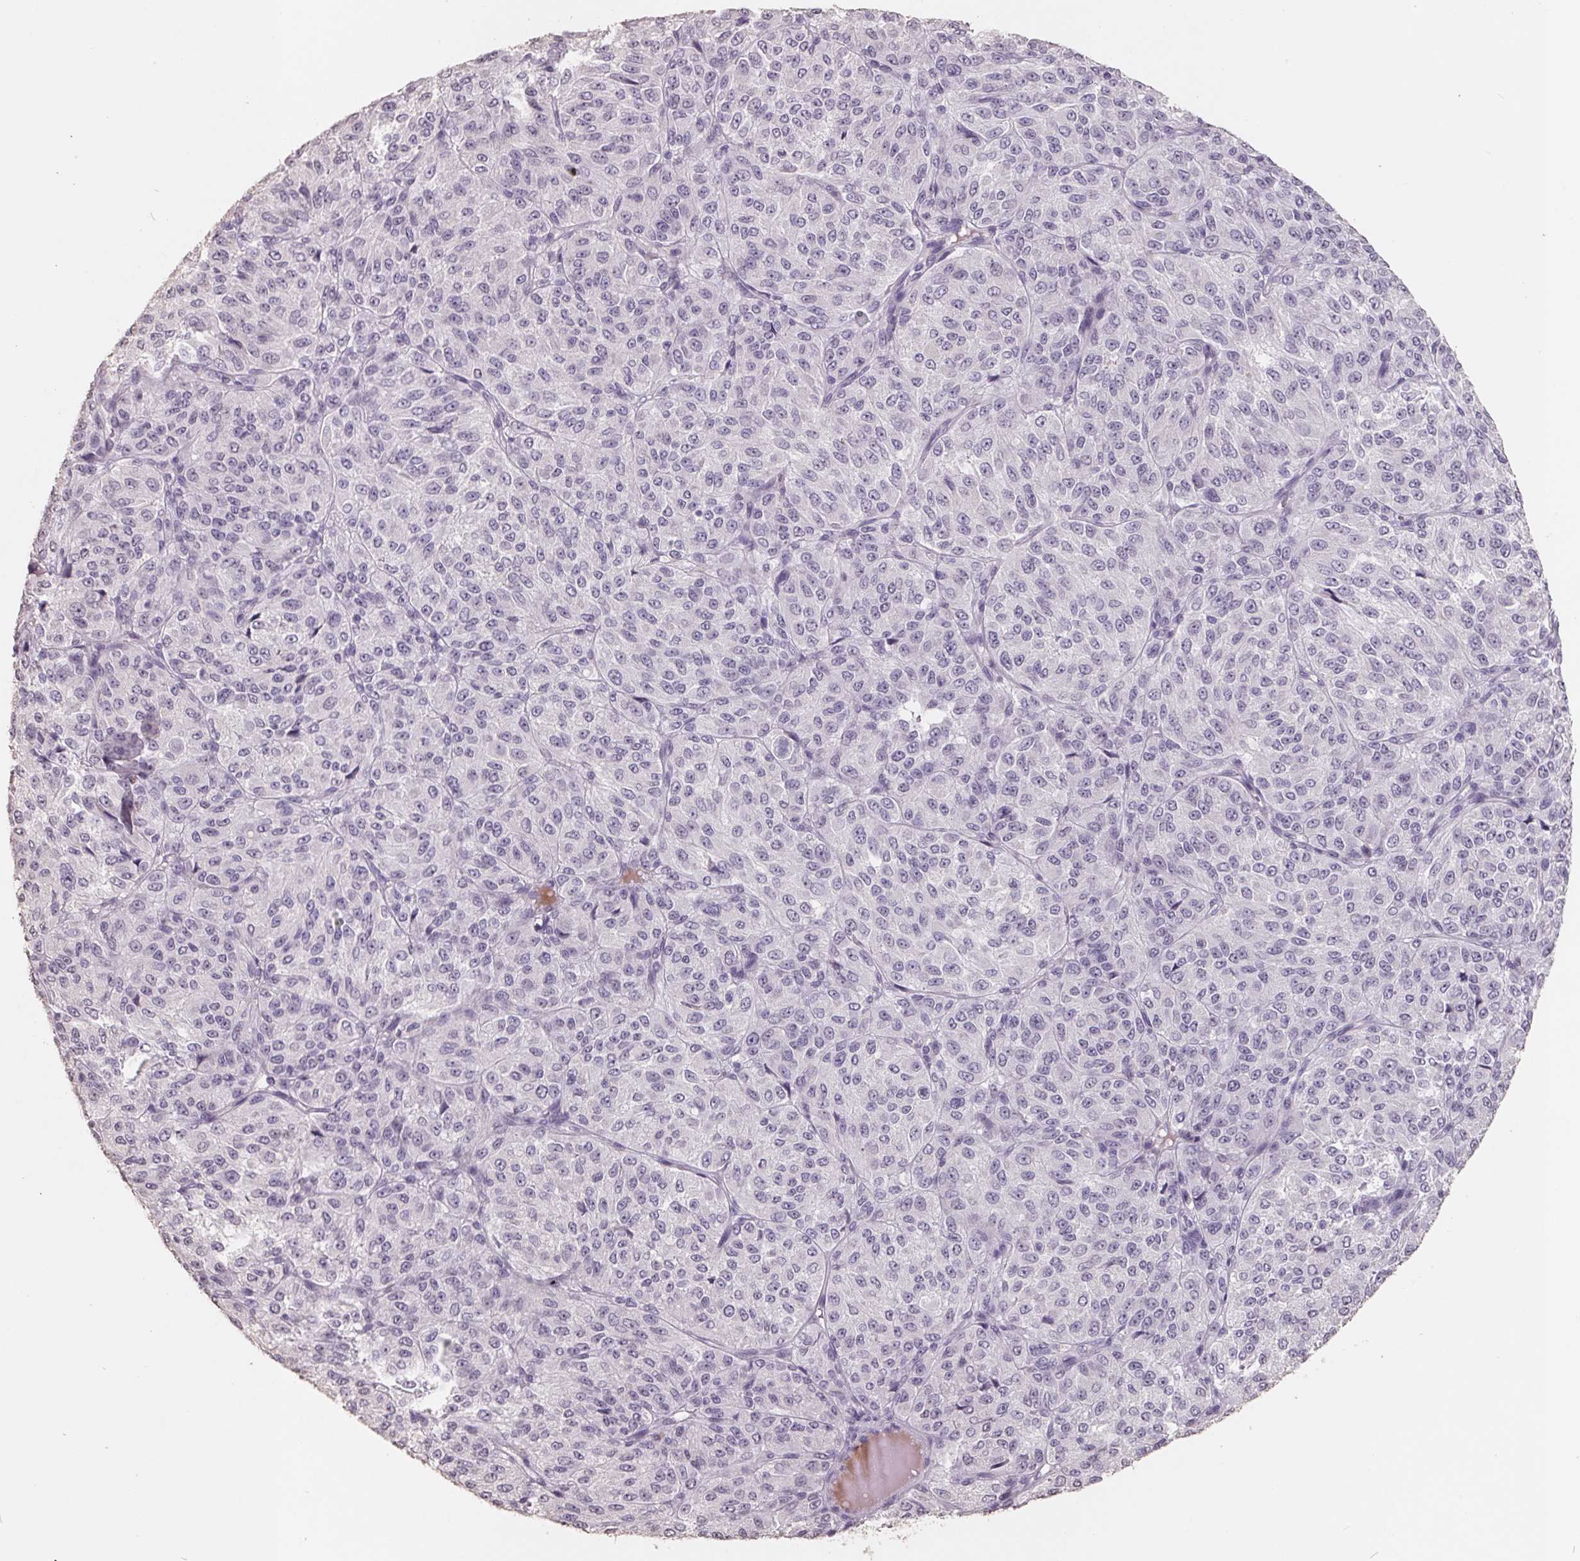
{"staining": {"intensity": "negative", "quantity": "none", "location": "none"}, "tissue": "melanoma", "cell_type": "Tumor cells", "image_type": "cancer", "snomed": [{"axis": "morphology", "description": "Malignant melanoma, Metastatic site"}, {"axis": "topography", "description": "Brain"}], "caption": "Tumor cells are negative for brown protein staining in melanoma.", "gene": "FTCD", "patient": {"sex": "female", "age": 56}}